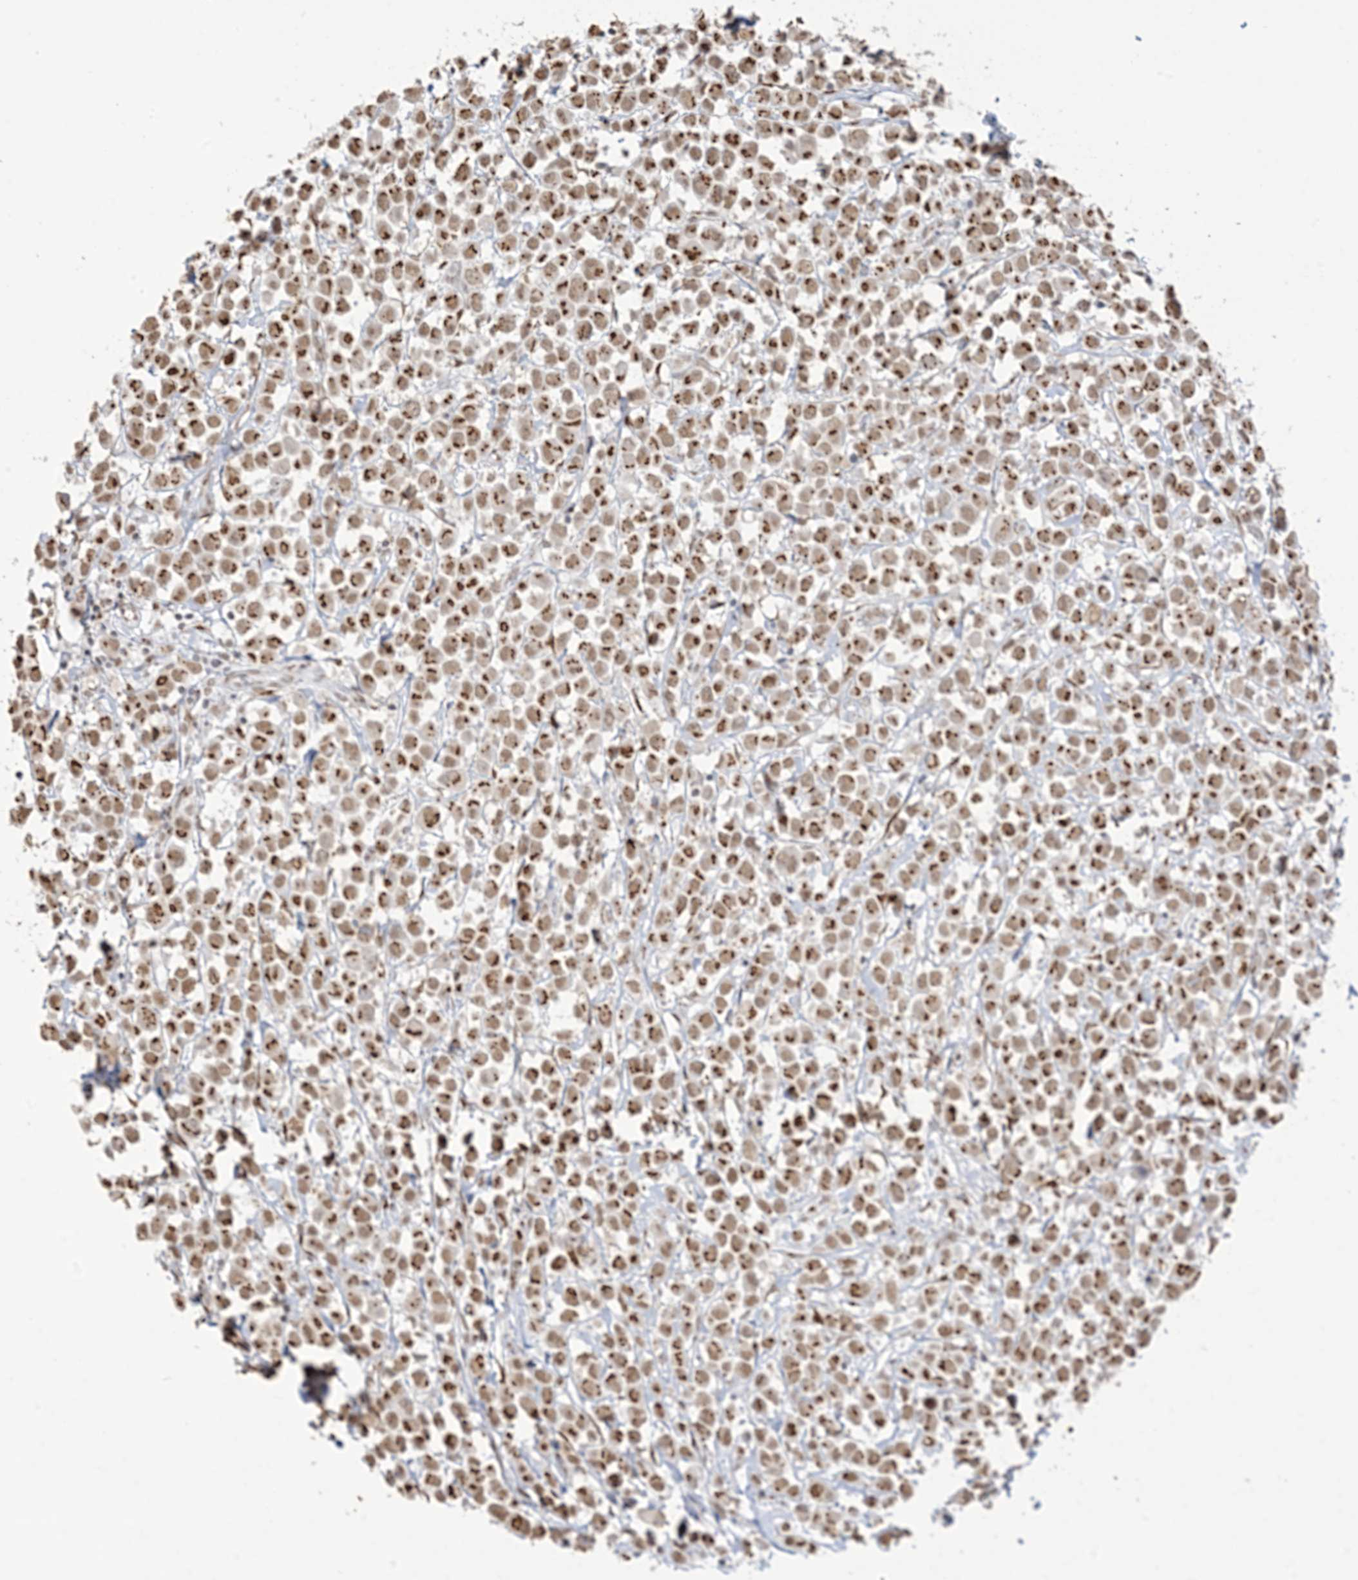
{"staining": {"intensity": "moderate", "quantity": ">75%", "location": "cytoplasmic/membranous,nuclear"}, "tissue": "breast cancer", "cell_type": "Tumor cells", "image_type": "cancer", "snomed": [{"axis": "morphology", "description": "Duct carcinoma"}, {"axis": "topography", "description": "Breast"}], "caption": "The micrograph shows a brown stain indicating the presence of a protein in the cytoplasmic/membranous and nuclear of tumor cells in breast cancer.", "gene": "GPR107", "patient": {"sex": "female", "age": 61}}